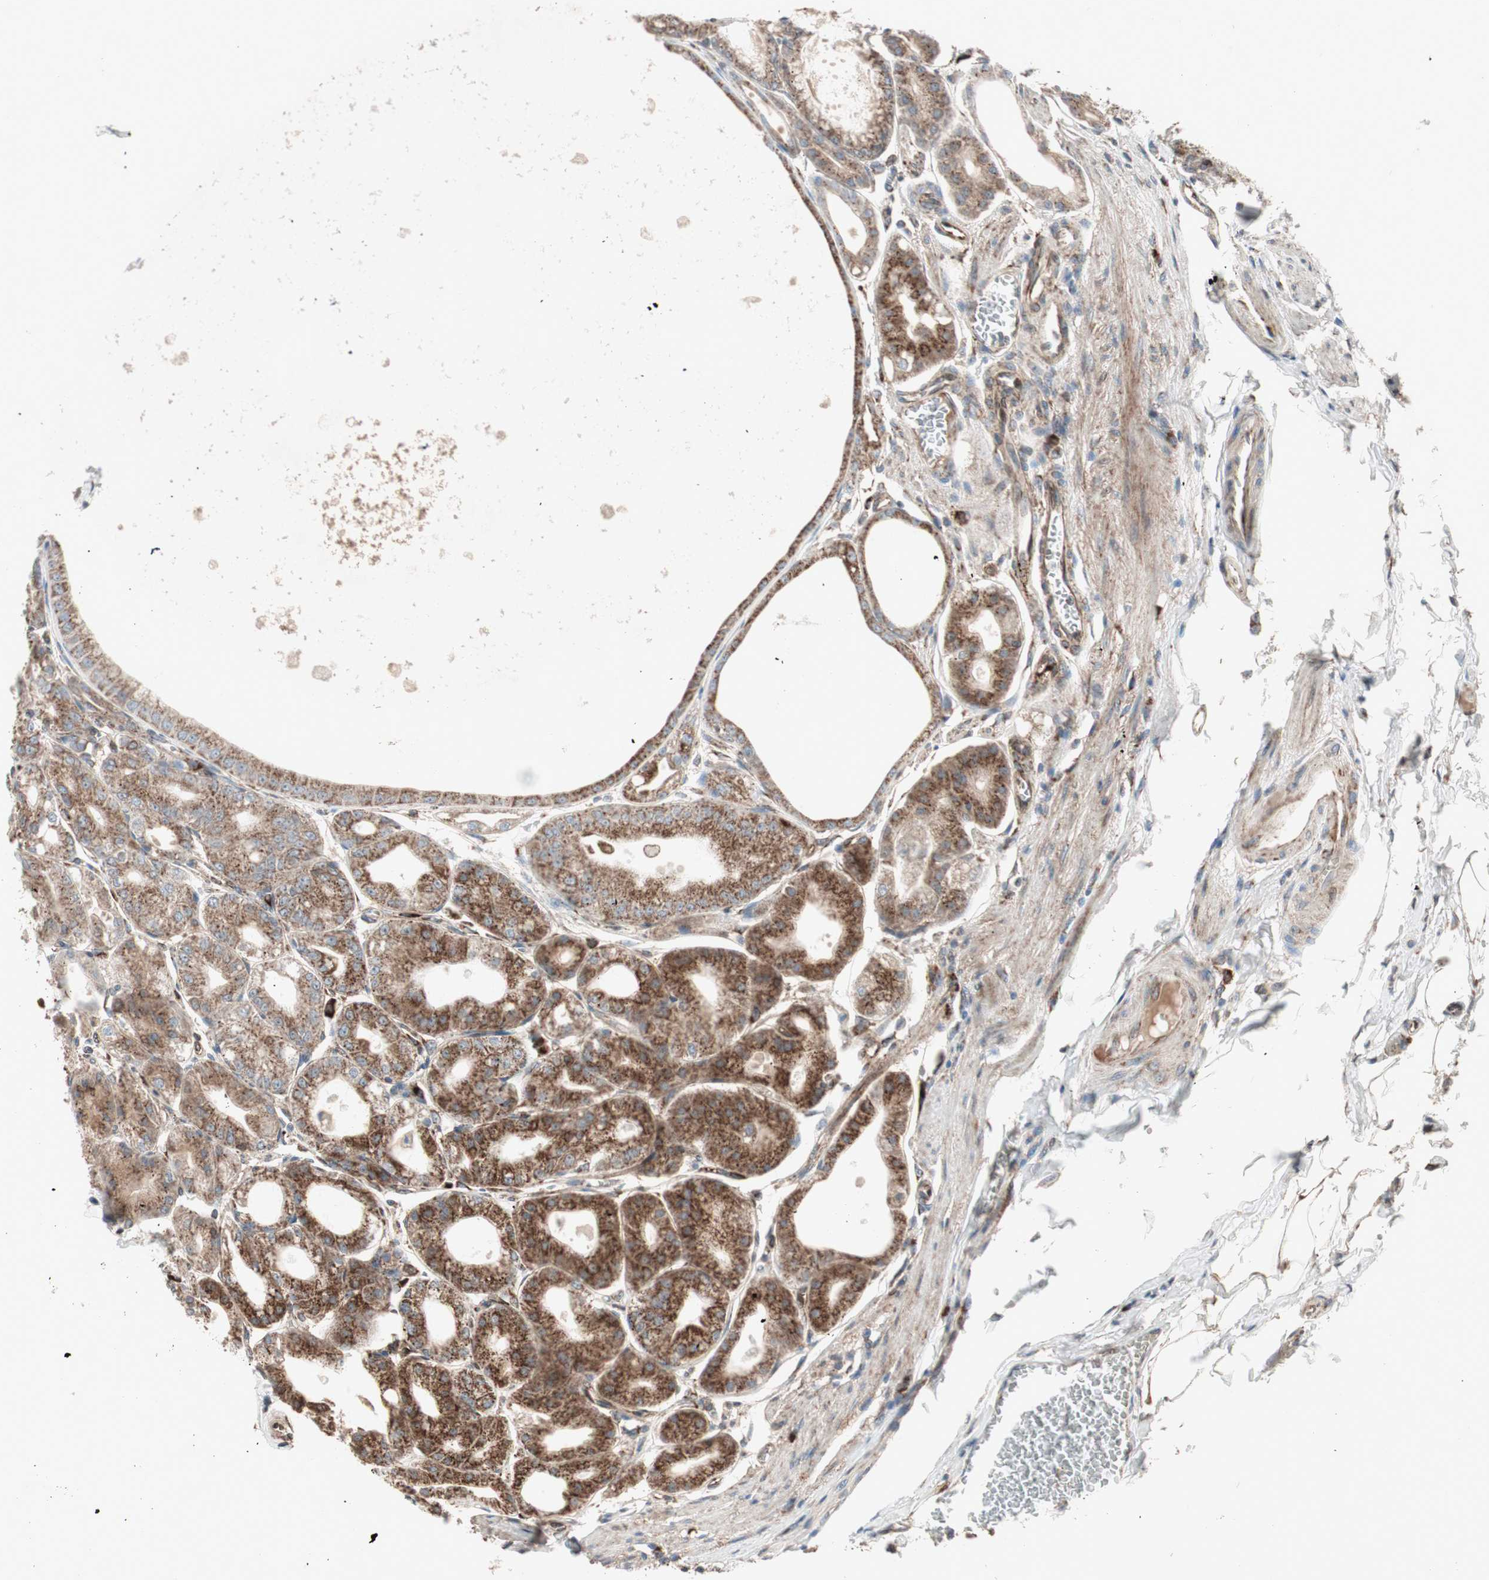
{"staining": {"intensity": "strong", "quantity": ">75%", "location": "cytoplasmic/membranous,nuclear"}, "tissue": "stomach", "cell_type": "Glandular cells", "image_type": "normal", "snomed": [{"axis": "morphology", "description": "Normal tissue, NOS"}, {"axis": "topography", "description": "Stomach, lower"}], "caption": "DAB (3,3'-diaminobenzidine) immunohistochemical staining of normal stomach reveals strong cytoplasmic/membranous,nuclear protein positivity in approximately >75% of glandular cells.", "gene": "NUP62", "patient": {"sex": "male", "age": 71}}